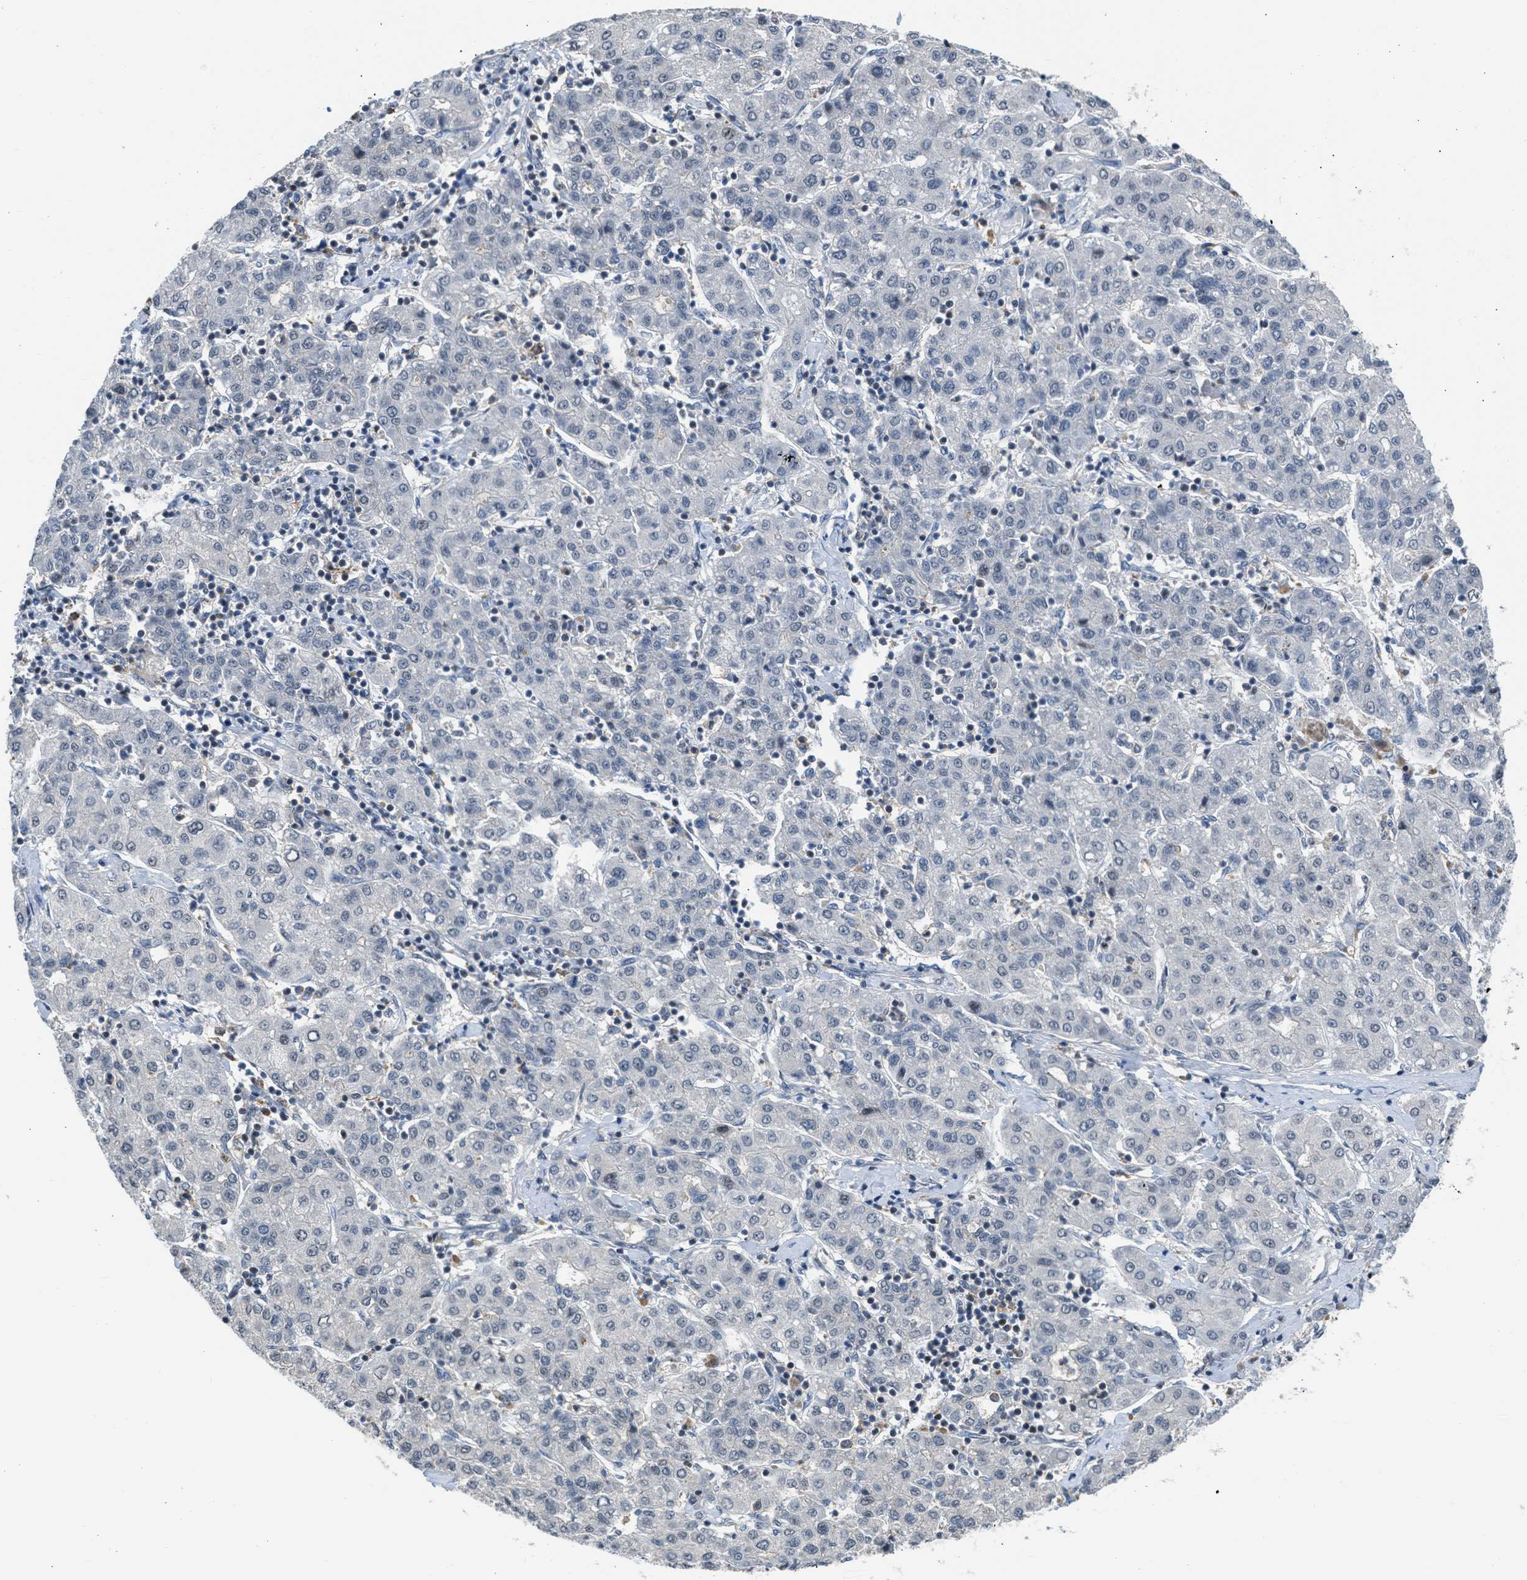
{"staining": {"intensity": "negative", "quantity": "none", "location": "none"}, "tissue": "liver cancer", "cell_type": "Tumor cells", "image_type": "cancer", "snomed": [{"axis": "morphology", "description": "Carcinoma, Hepatocellular, NOS"}, {"axis": "topography", "description": "Liver"}], "caption": "Photomicrograph shows no protein expression in tumor cells of liver cancer (hepatocellular carcinoma) tissue.", "gene": "TTBK2", "patient": {"sex": "male", "age": 65}}